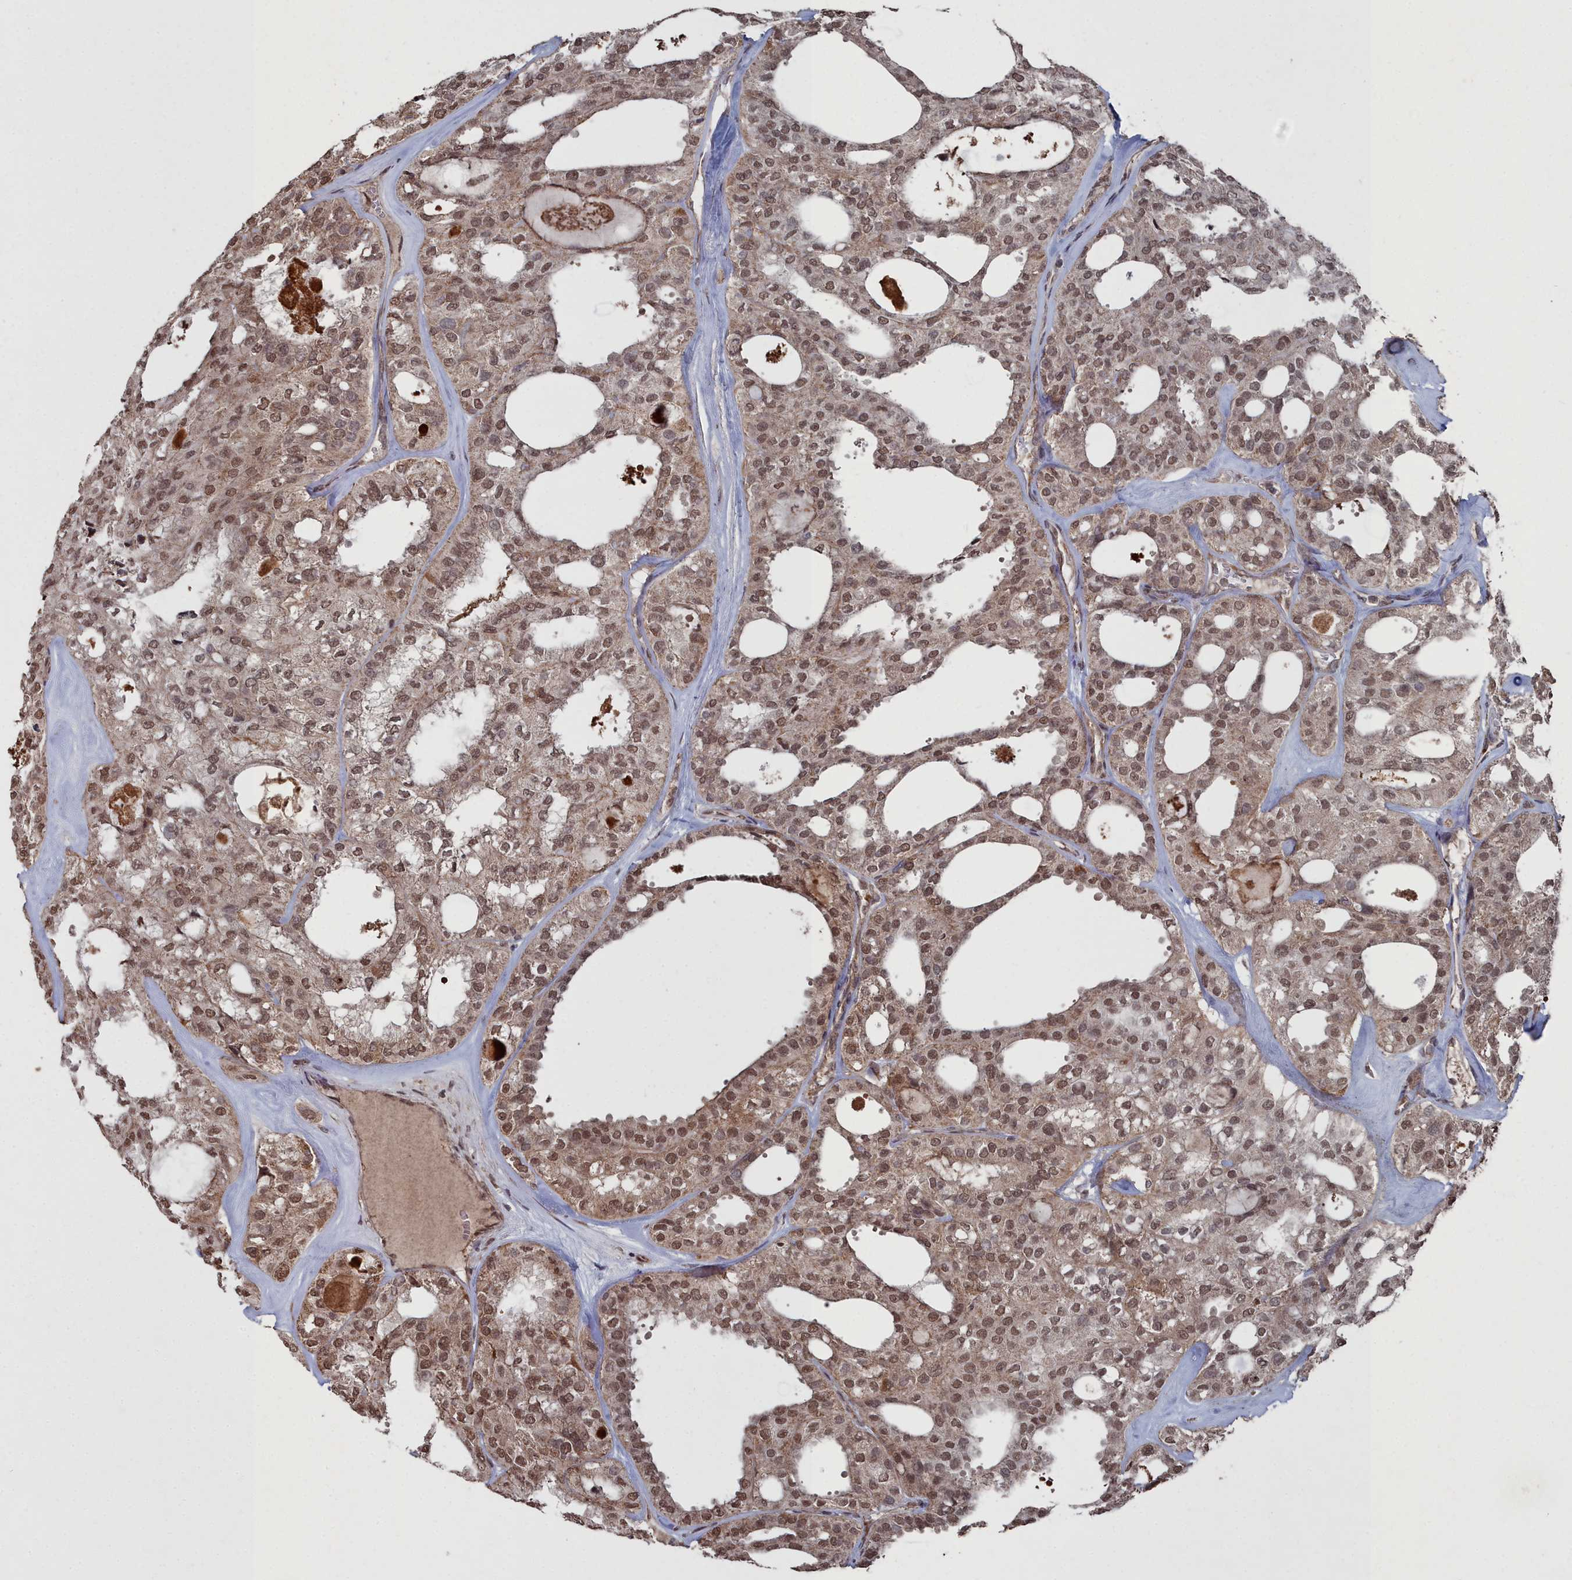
{"staining": {"intensity": "moderate", "quantity": ">75%", "location": "nuclear"}, "tissue": "thyroid cancer", "cell_type": "Tumor cells", "image_type": "cancer", "snomed": [{"axis": "morphology", "description": "Follicular adenoma carcinoma, NOS"}, {"axis": "topography", "description": "Thyroid gland"}], "caption": "The image displays staining of thyroid cancer, revealing moderate nuclear protein positivity (brown color) within tumor cells. (Stains: DAB (3,3'-diaminobenzidine) in brown, nuclei in blue, Microscopy: brightfield microscopy at high magnification).", "gene": "CCNP", "patient": {"sex": "male", "age": 75}}